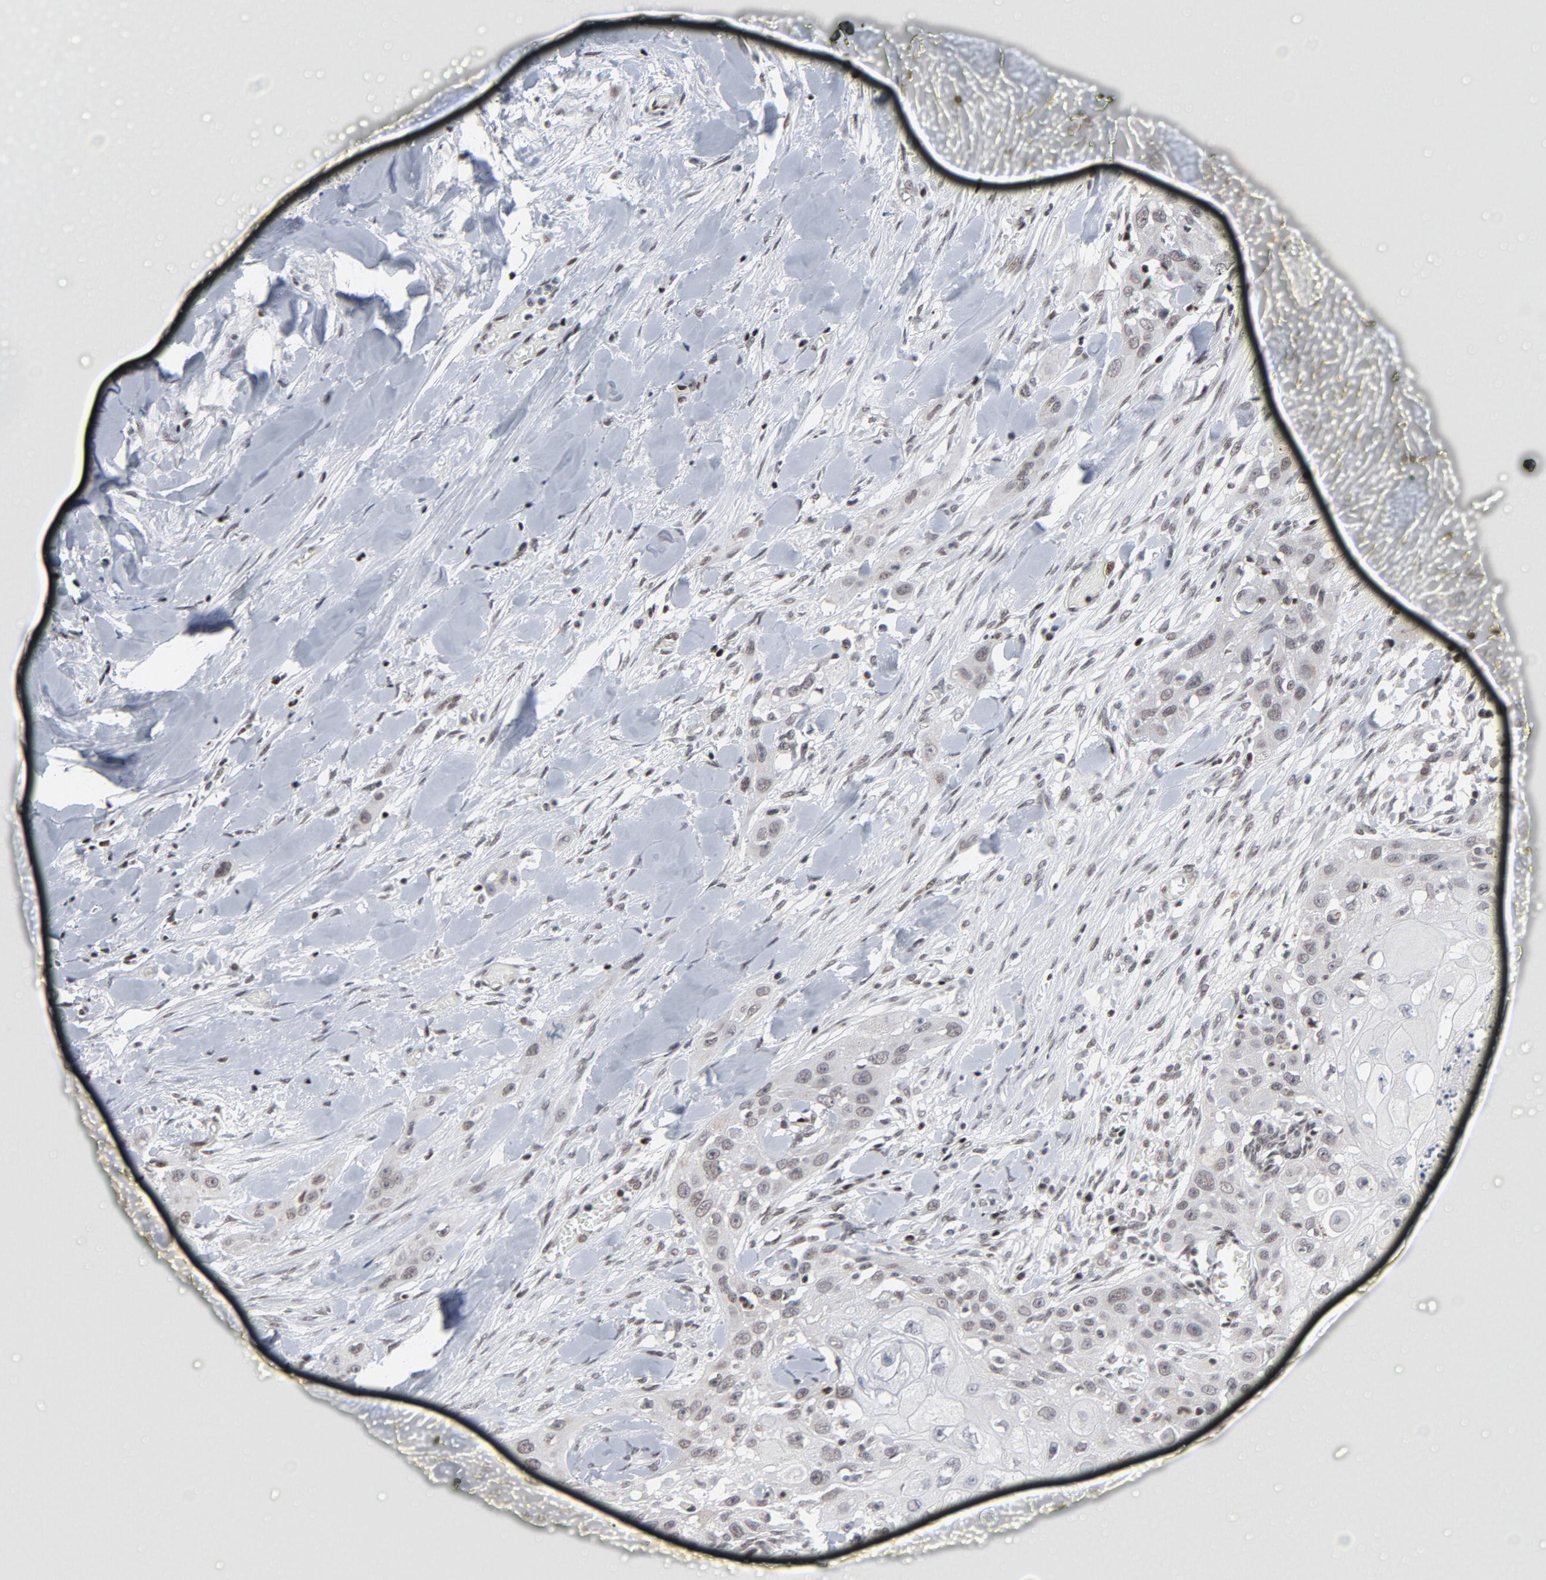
{"staining": {"intensity": "weak", "quantity": "25%-75%", "location": "nuclear"}, "tissue": "head and neck cancer", "cell_type": "Tumor cells", "image_type": "cancer", "snomed": [{"axis": "morphology", "description": "Neoplasm, malignant, NOS"}, {"axis": "topography", "description": "Salivary gland"}, {"axis": "topography", "description": "Head-Neck"}], "caption": "A low amount of weak nuclear staining is present in about 25%-75% of tumor cells in head and neck malignant neoplasm tissue.", "gene": "GABPA", "patient": {"sex": "male", "age": 43}}